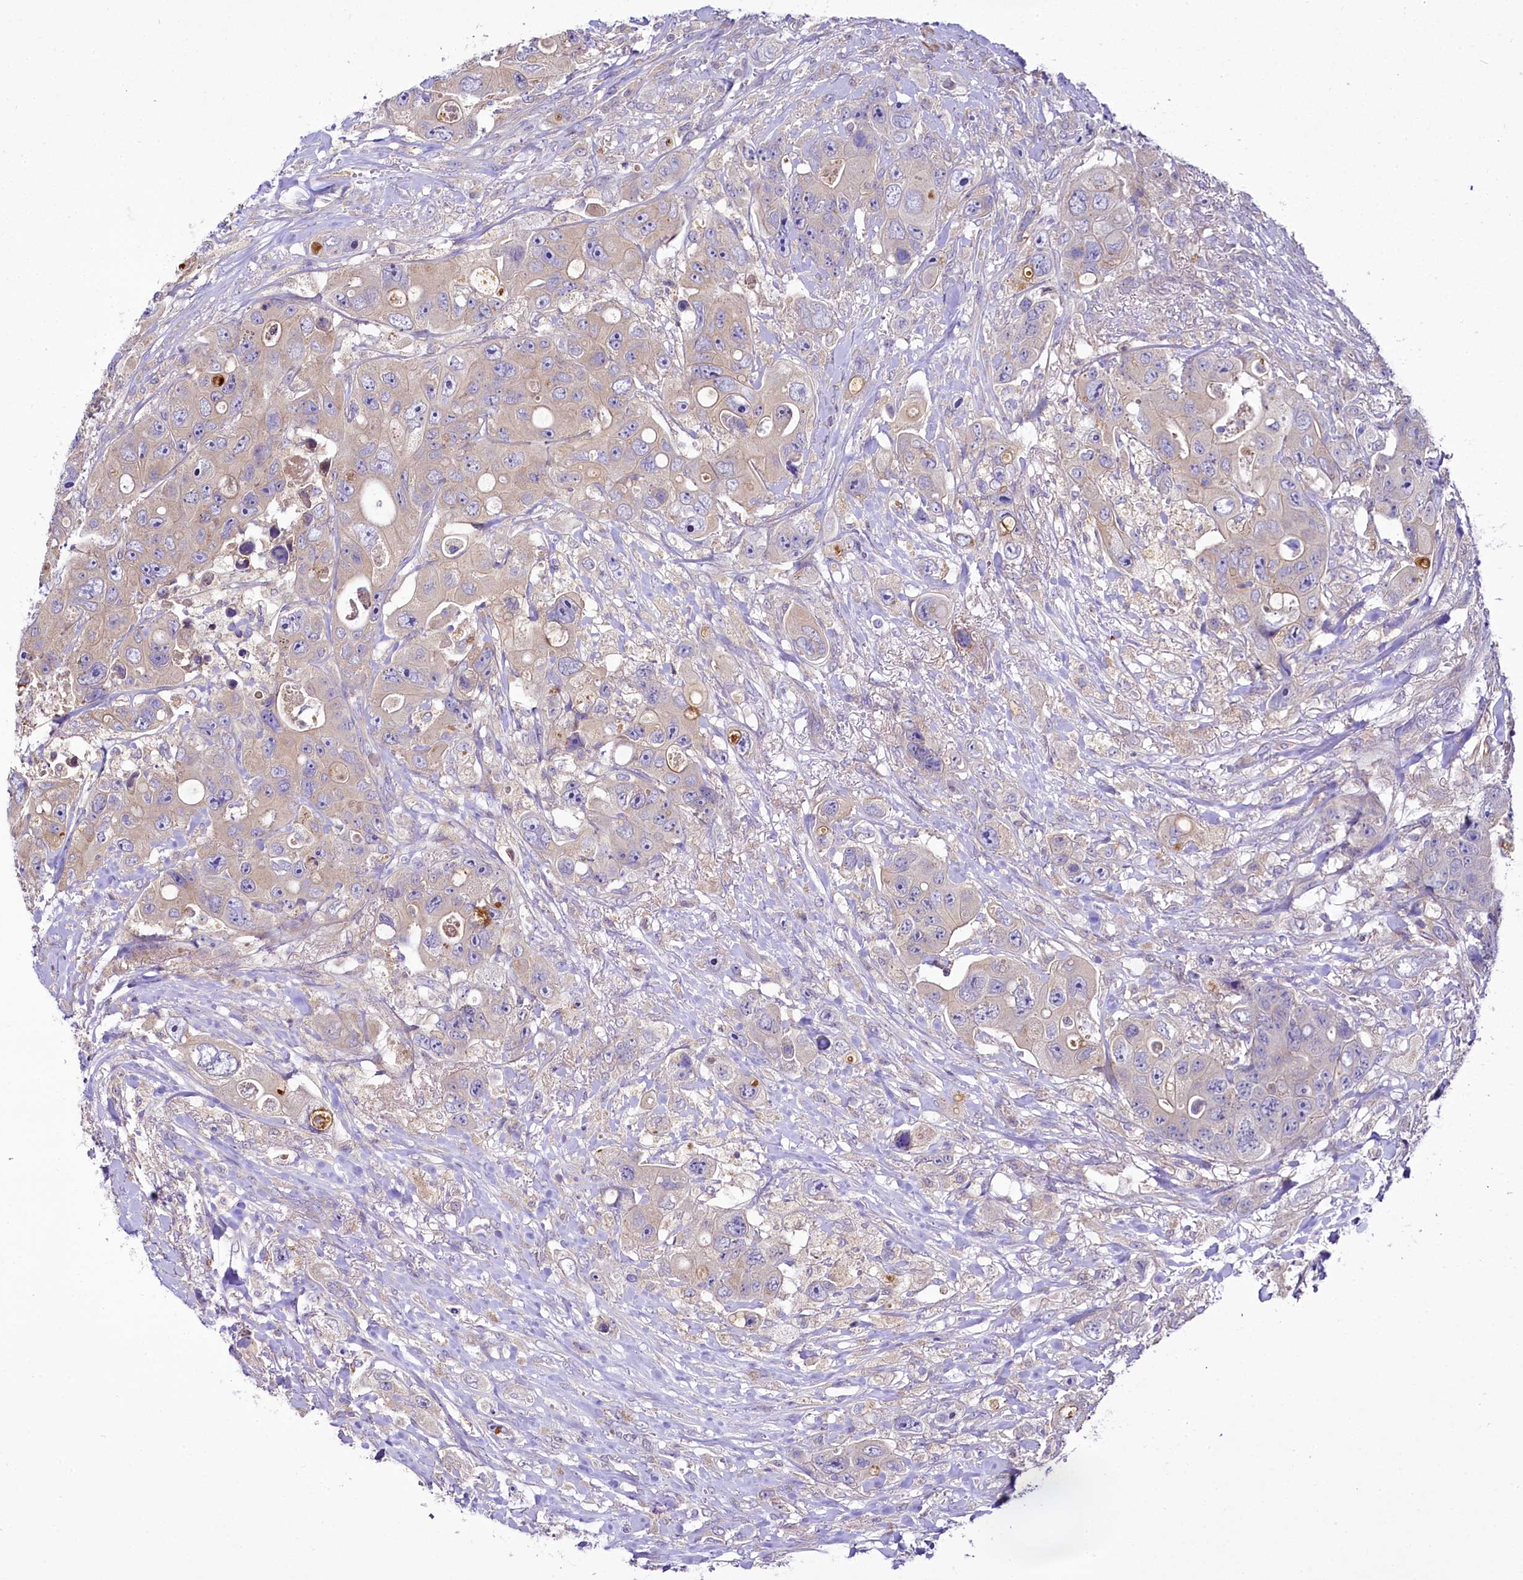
{"staining": {"intensity": "weak", "quantity": "<25%", "location": "cytoplasmic/membranous"}, "tissue": "colorectal cancer", "cell_type": "Tumor cells", "image_type": "cancer", "snomed": [{"axis": "morphology", "description": "Adenocarcinoma, NOS"}, {"axis": "topography", "description": "Colon"}], "caption": "Tumor cells show no significant protein positivity in colorectal cancer. (Stains: DAB immunohistochemistry (IHC) with hematoxylin counter stain, Microscopy: brightfield microscopy at high magnification).", "gene": "ZC3H12C", "patient": {"sex": "female", "age": 46}}